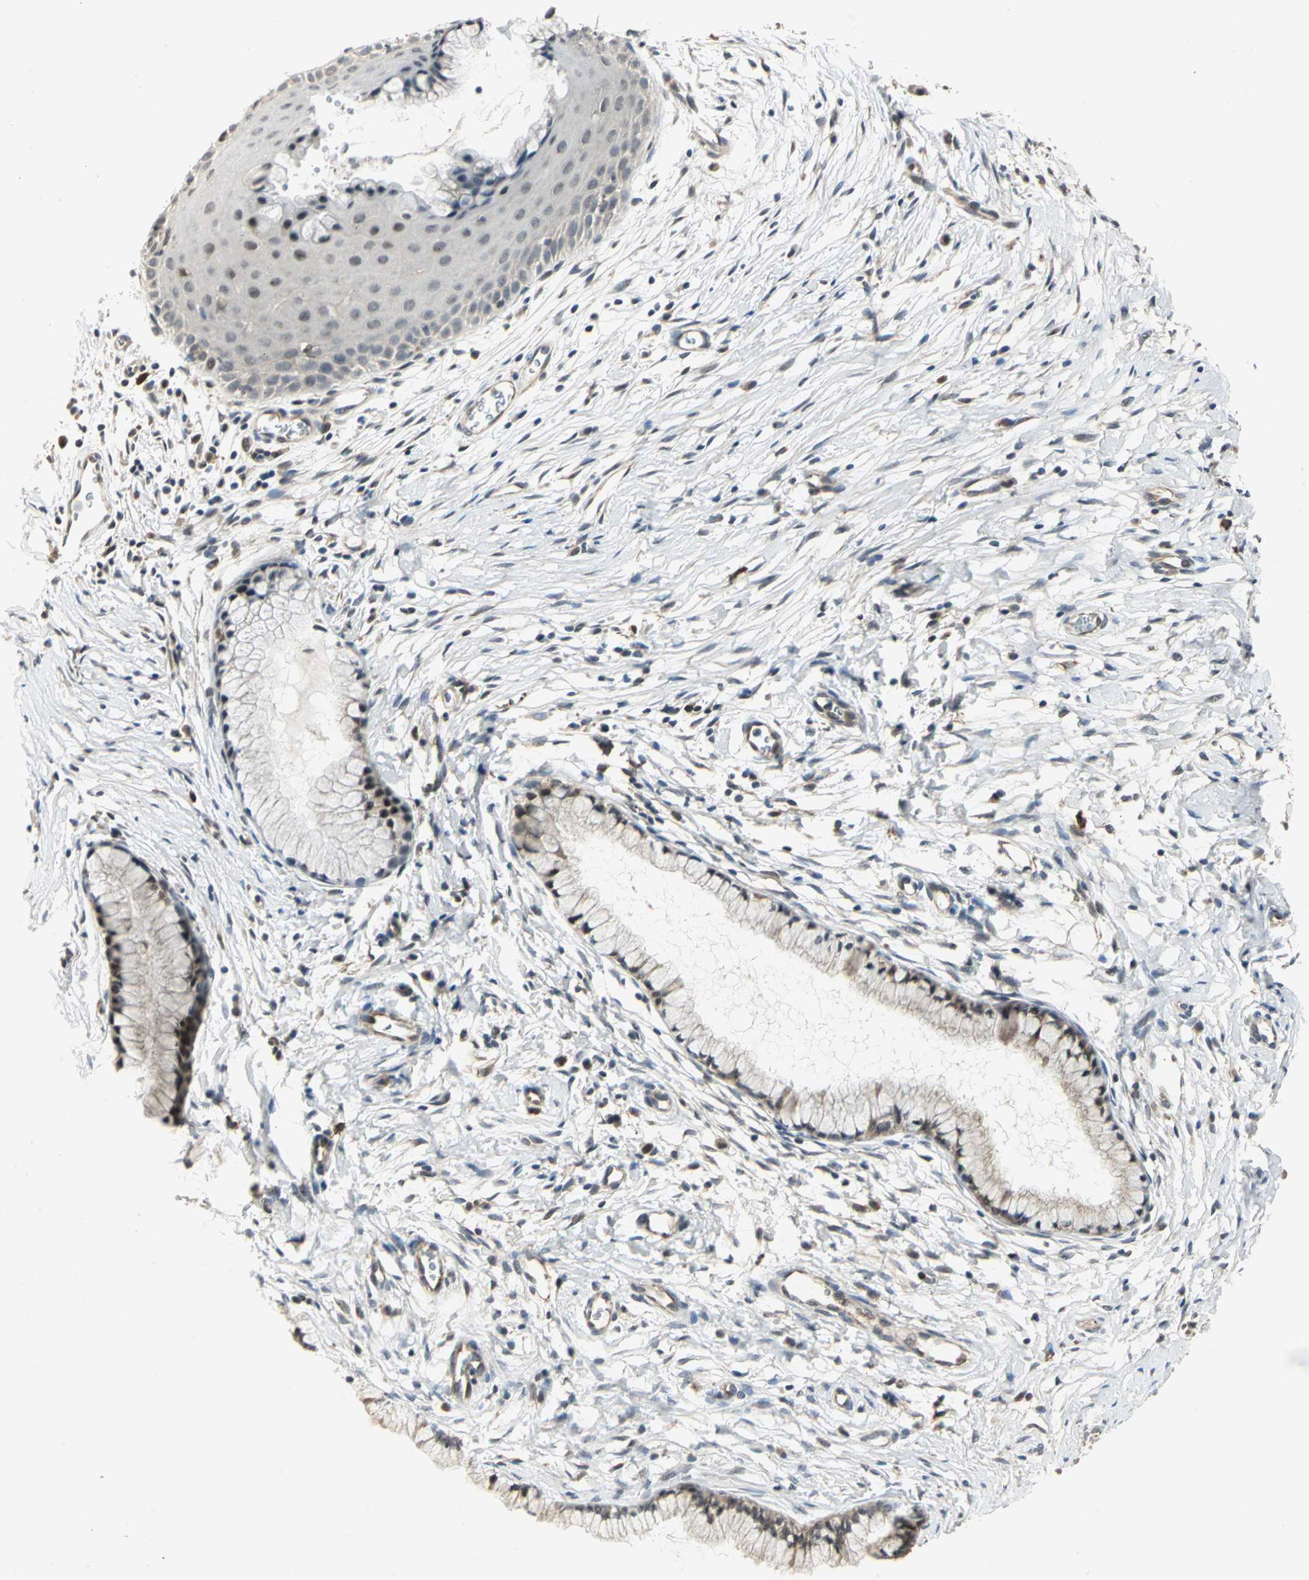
{"staining": {"intensity": "weak", "quantity": ">75%", "location": "cytoplasmic/membranous,nuclear"}, "tissue": "cervix", "cell_type": "Glandular cells", "image_type": "normal", "snomed": [{"axis": "morphology", "description": "Normal tissue, NOS"}, {"axis": "topography", "description": "Cervix"}], "caption": "About >75% of glandular cells in normal cervix reveal weak cytoplasmic/membranous,nuclear protein positivity as visualized by brown immunohistochemical staining.", "gene": "PLAGL2", "patient": {"sex": "female", "age": 39}}